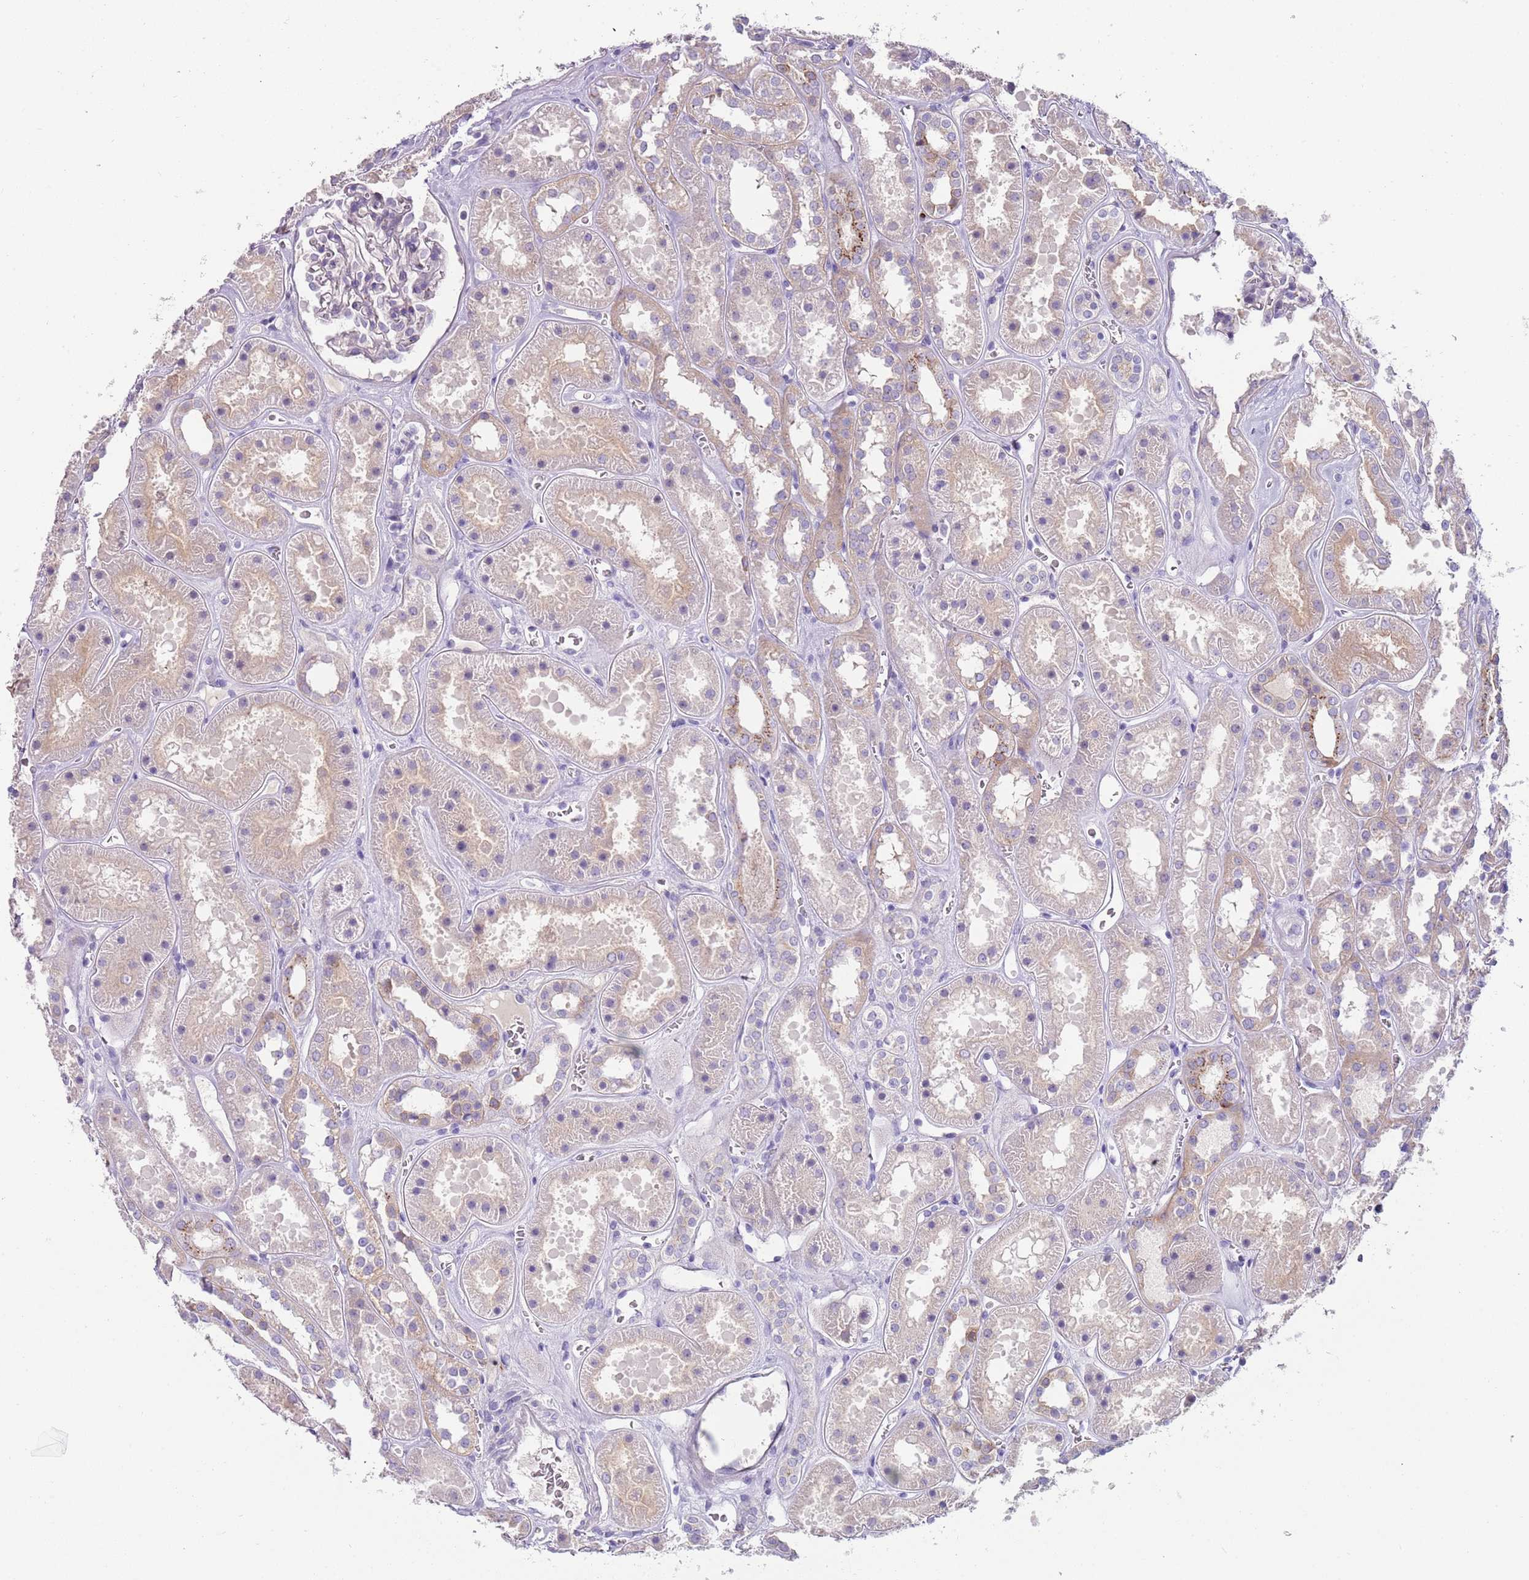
{"staining": {"intensity": "negative", "quantity": "none", "location": "none"}, "tissue": "kidney", "cell_type": "Cells in glomeruli", "image_type": "normal", "snomed": [{"axis": "morphology", "description": "Normal tissue, NOS"}, {"axis": "topography", "description": "Kidney"}], "caption": "DAB immunohistochemical staining of unremarkable human kidney exhibits no significant positivity in cells in glomeruli. (IHC, brightfield microscopy, high magnification).", "gene": "C2CD3", "patient": {"sex": "female", "age": 41}}